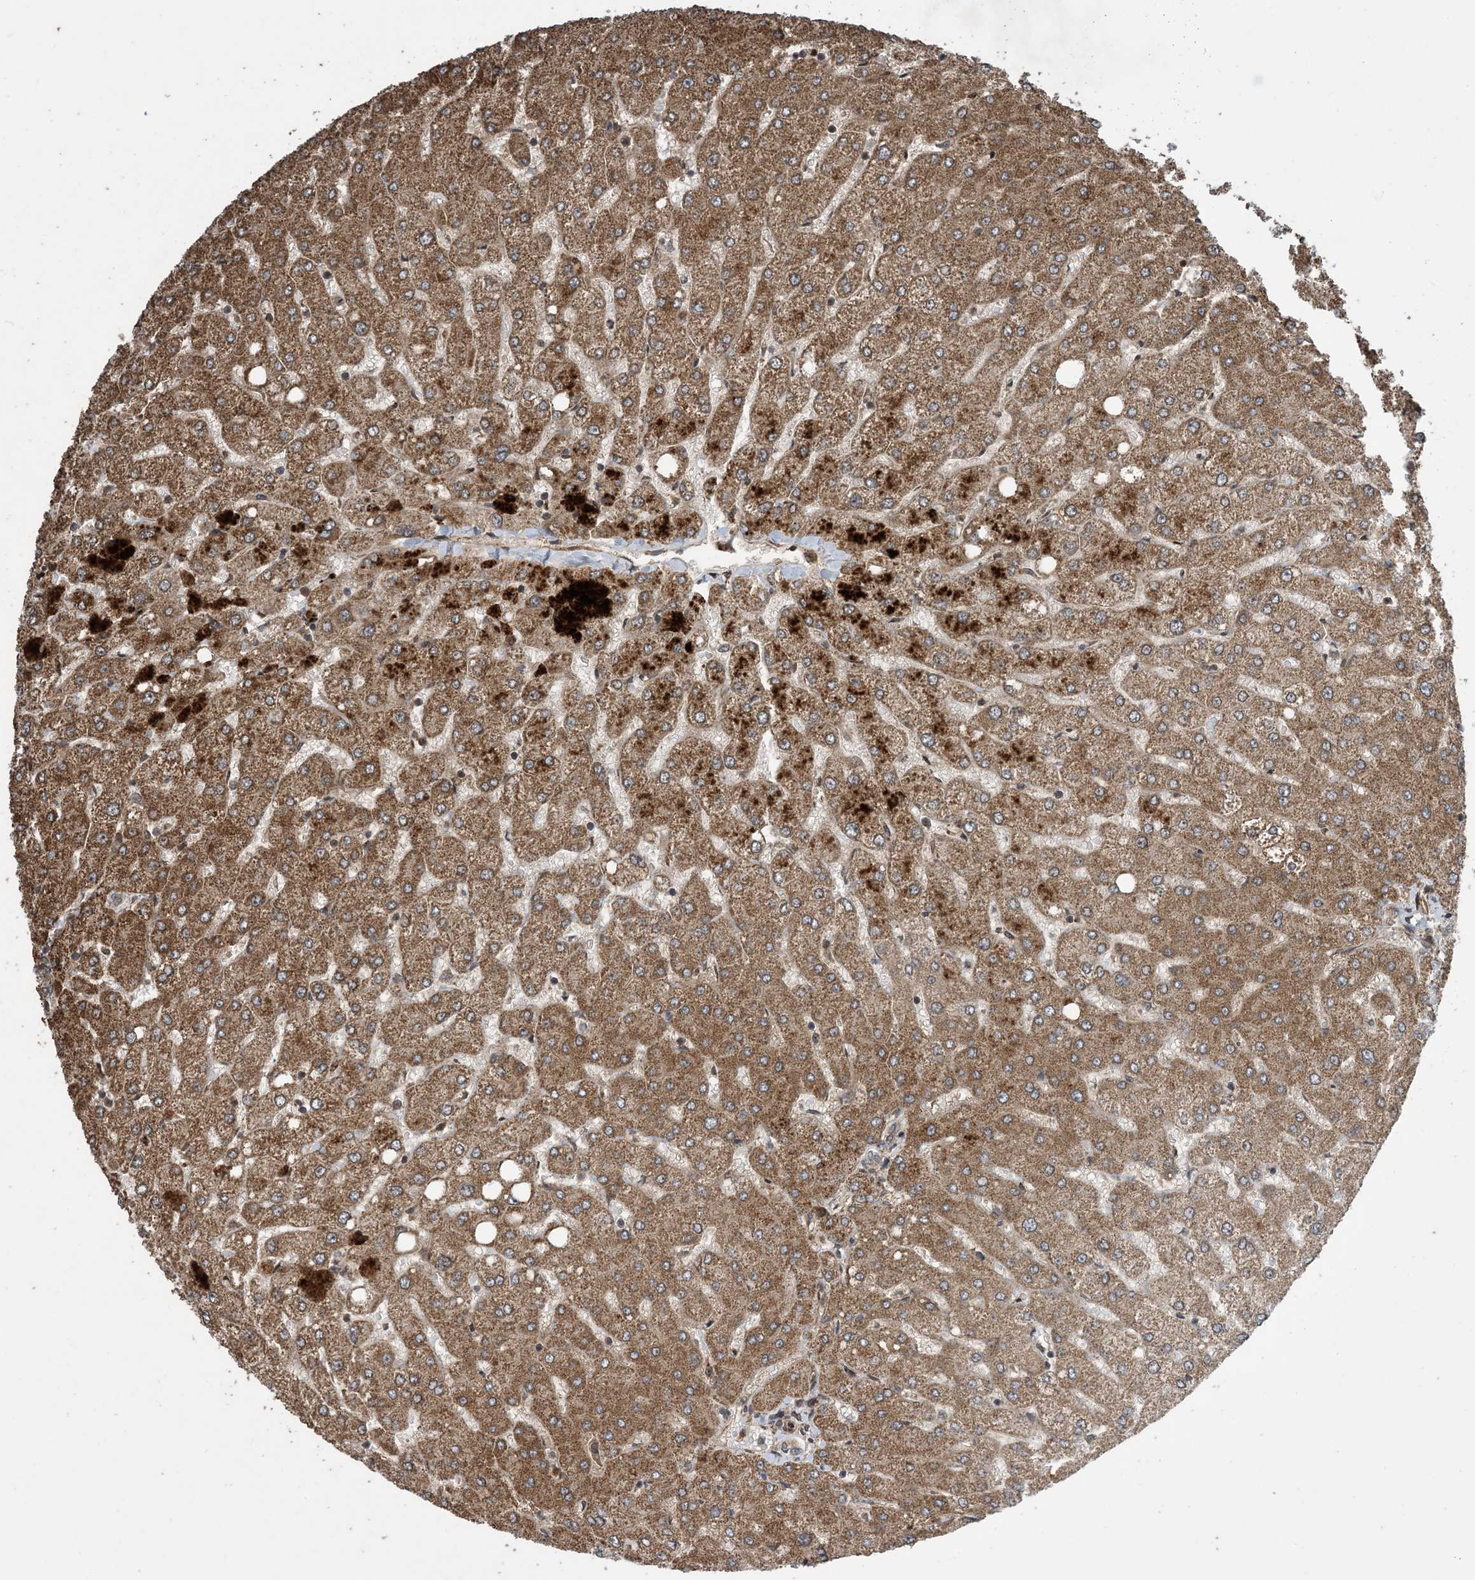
{"staining": {"intensity": "weak", "quantity": ">75%", "location": "cytoplasmic/membranous"}, "tissue": "liver", "cell_type": "Cholangiocytes", "image_type": "normal", "snomed": [{"axis": "morphology", "description": "Normal tissue, NOS"}, {"axis": "topography", "description": "Liver"}], "caption": "DAB immunohistochemical staining of unremarkable liver displays weak cytoplasmic/membranous protein positivity in approximately >75% of cholangiocytes. Immunohistochemistry (ihc) stains the protein of interest in brown and the nuclei are stained blue.", "gene": "ZNF511", "patient": {"sex": "female", "age": 54}}